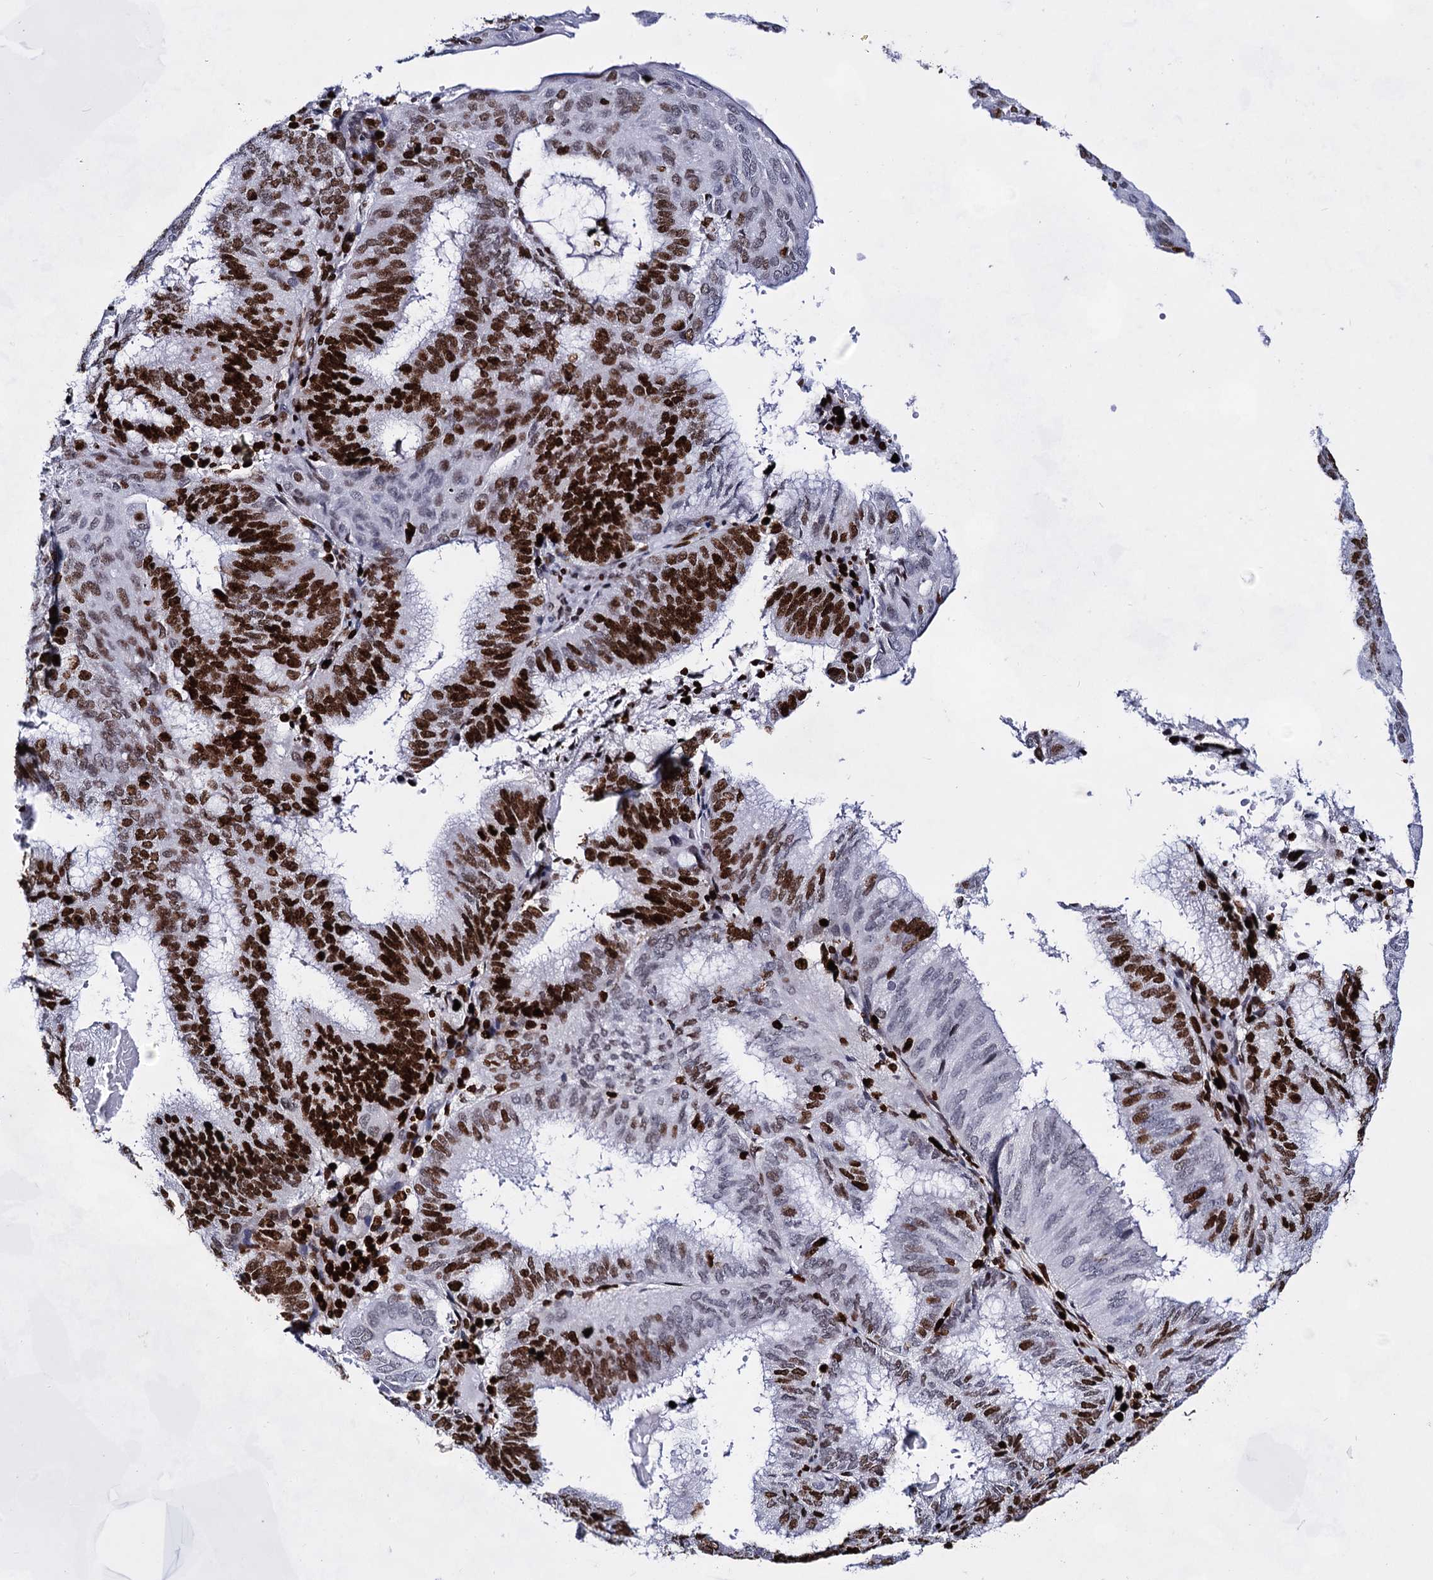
{"staining": {"intensity": "strong", "quantity": "25%-75%", "location": "nuclear"}, "tissue": "endometrial cancer", "cell_type": "Tumor cells", "image_type": "cancer", "snomed": [{"axis": "morphology", "description": "Adenocarcinoma, NOS"}, {"axis": "topography", "description": "Endometrium"}], "caption": "This histopathology image shows endometrial cancer stained with IHC to label a protein in brown. The nuclear of tumor cells show strong positivity for the protein. Nuclei are counter-stained blue.", "gene": "HMGB2", "patient": {"sex": "female", "age": 49}}